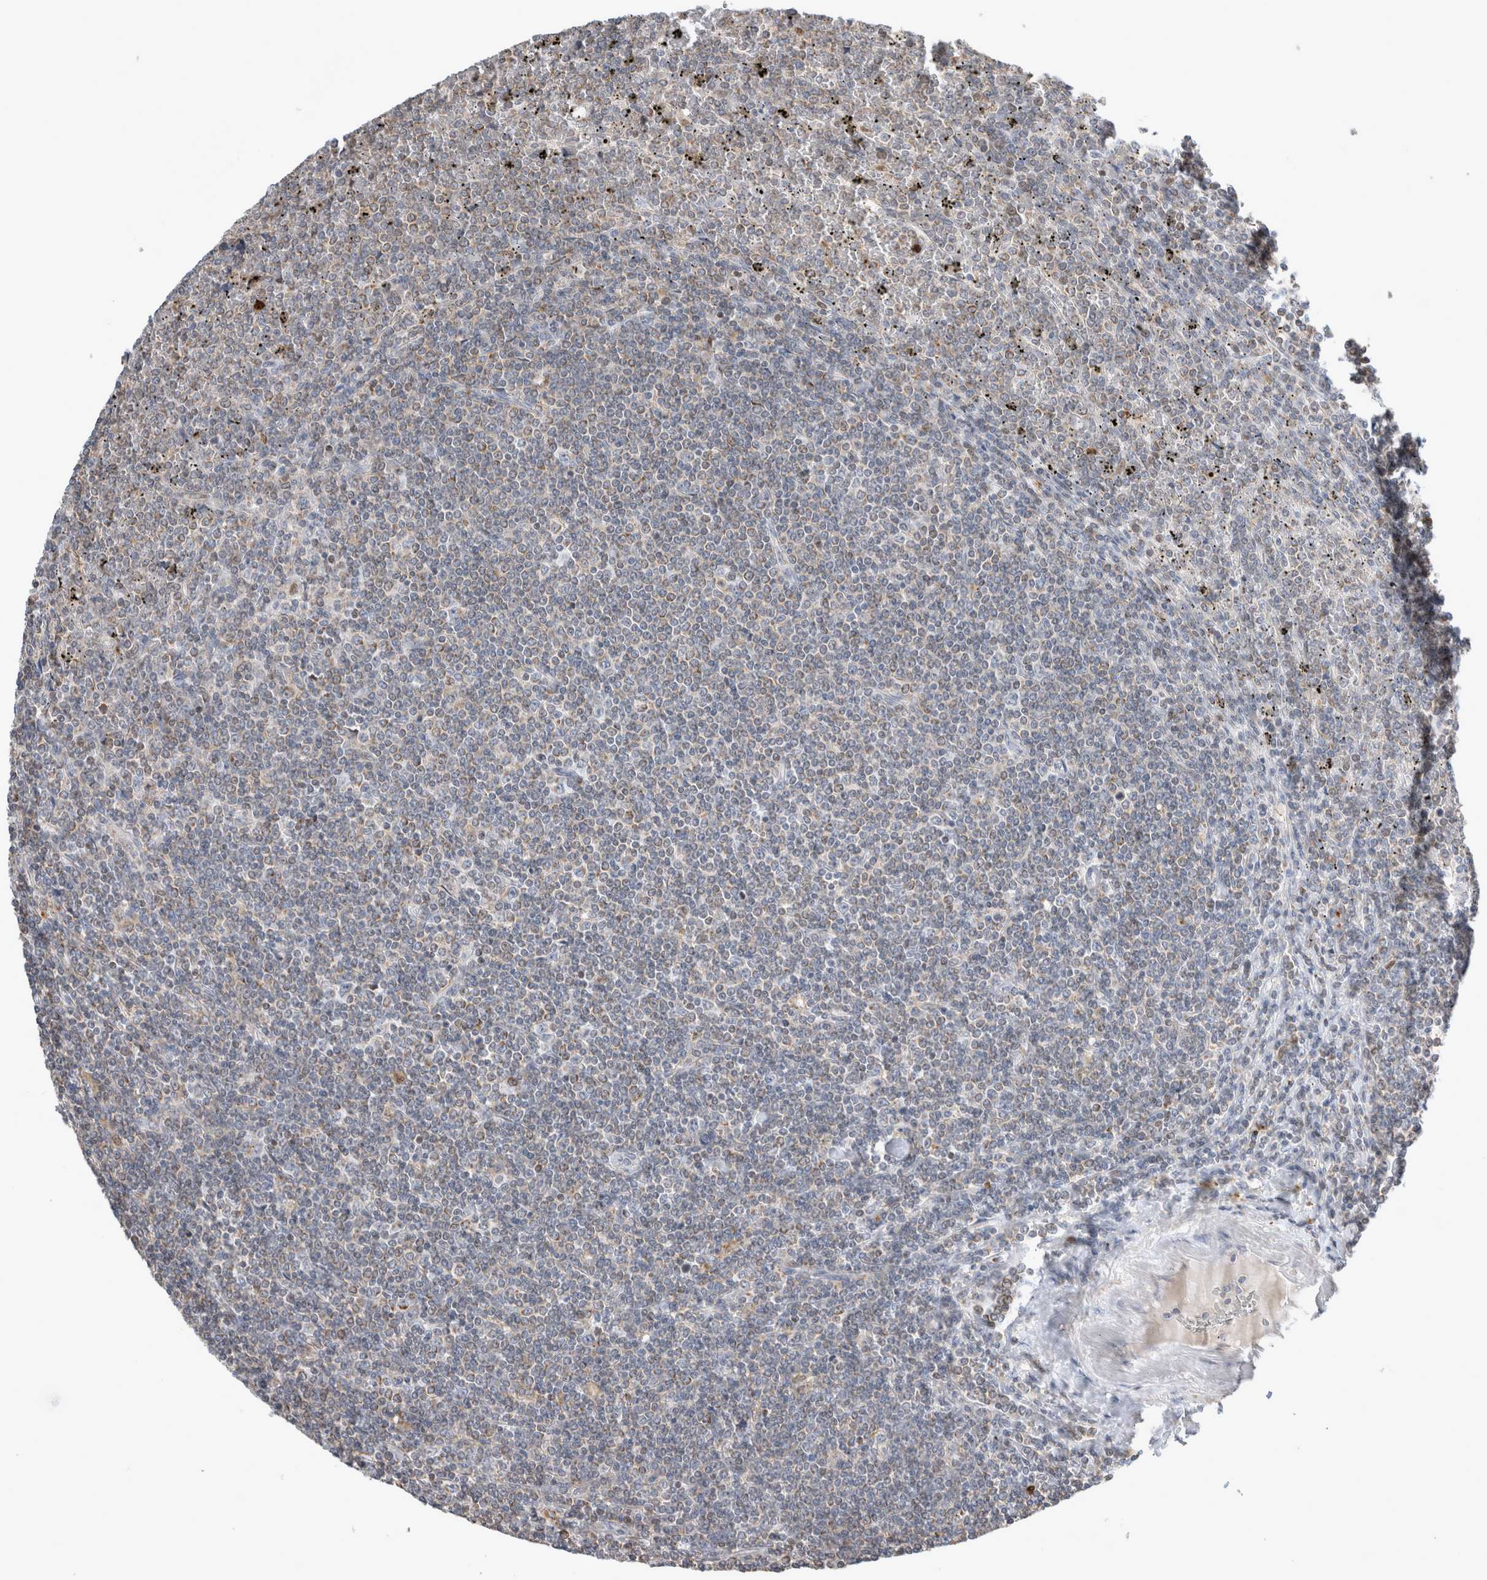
{"staining": {"intensity": "weak", "quantity": "25%-75%", "location": "cytoplasmic/membranous"}, "tissue": "lymphoma", "cell_type": "Tumor cells", "image_type": "cancer", "snomed": [{"axis": "morphology", "description": "Malignant lymphoma, non-Hodgkin's type, Low grade"}, {"axis": "topography", "description": "Spleen"}], "caption": "Low-grade malignant lymphoma, non-Hodgkin's type stained with DAB IHC displays low levels of weak cytoplasmic/membranous staining in approximately 25%-75% of tumor cells.", "gene": "AGMAT", "patient": {"sex": "female", "age": 19}}